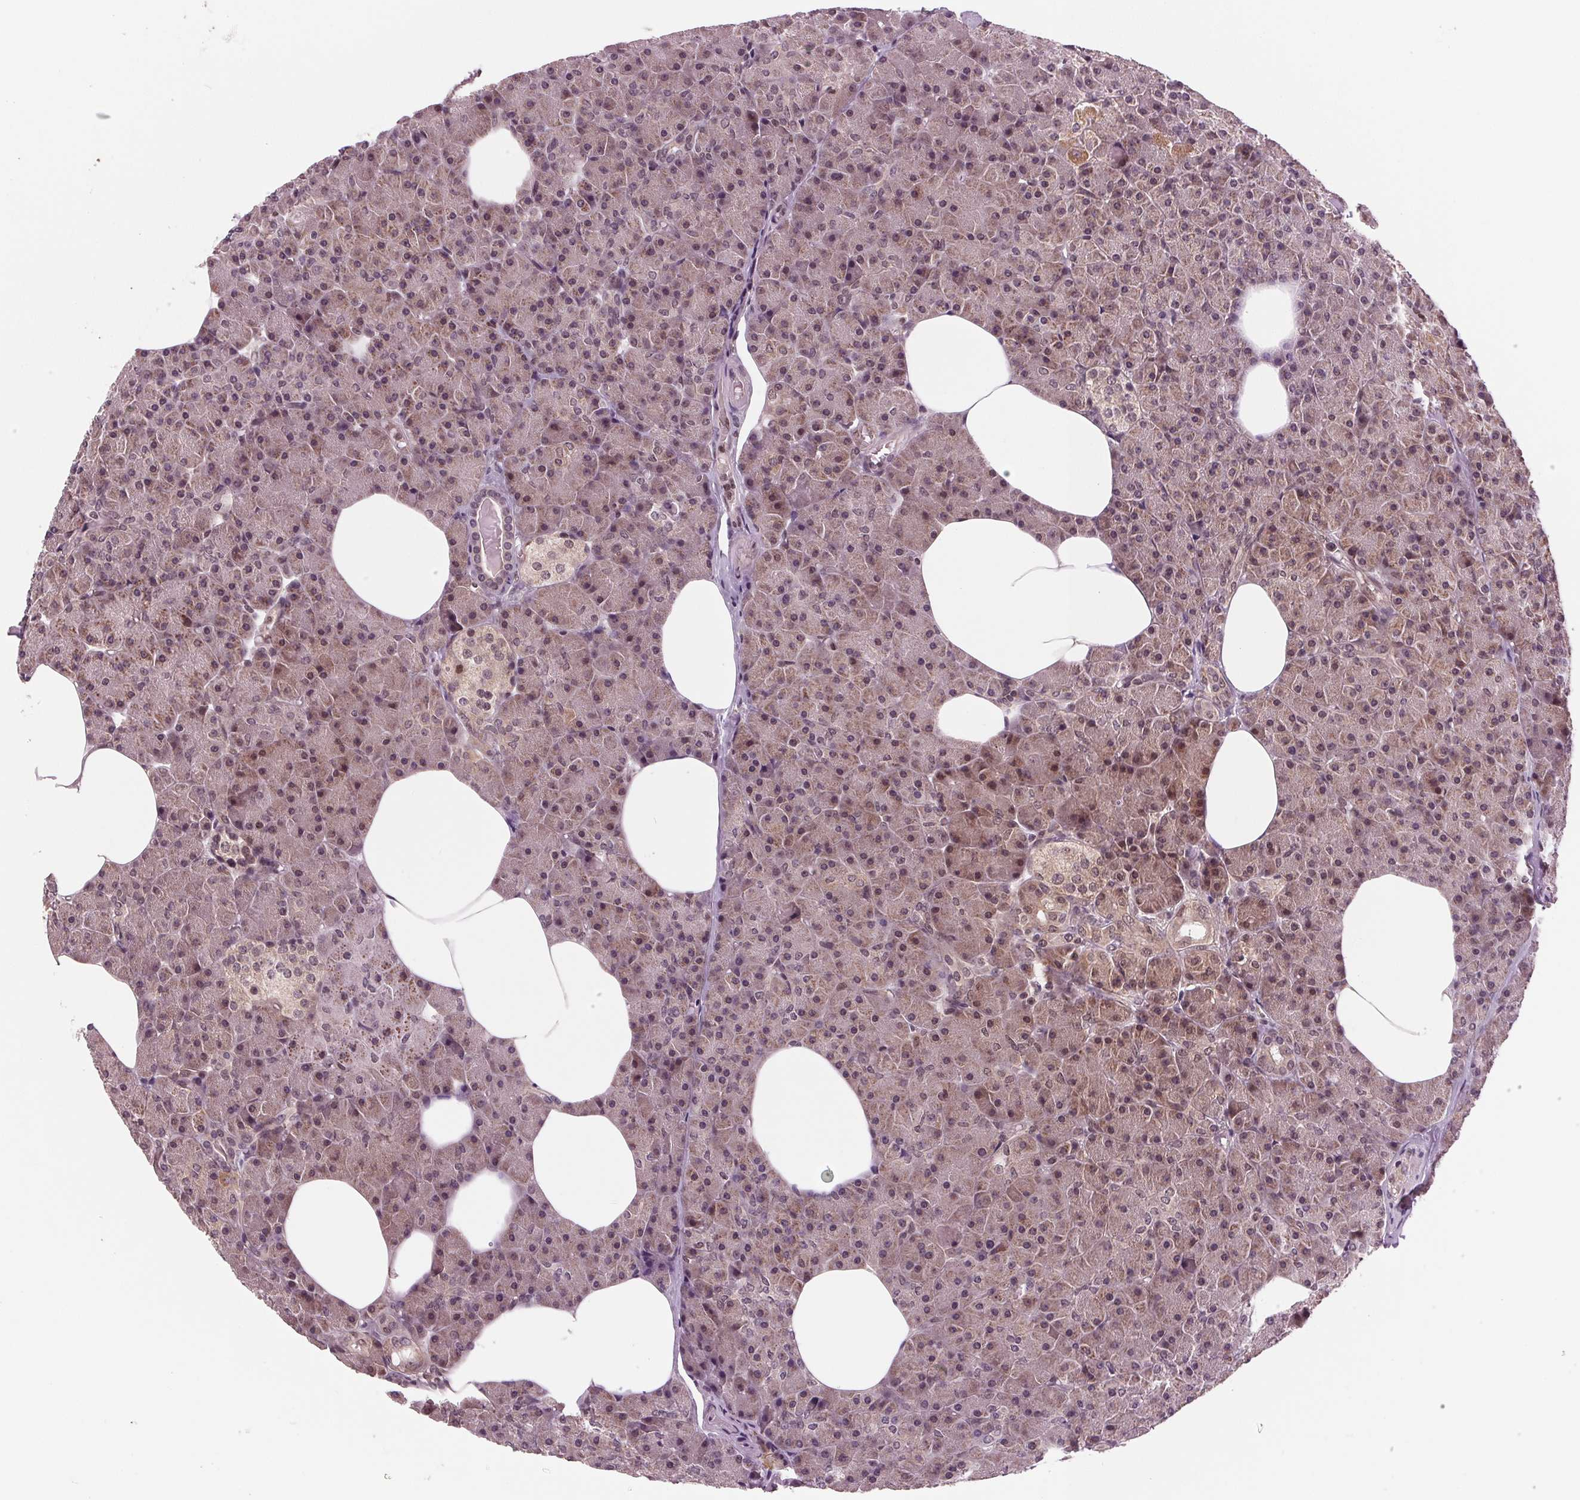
{"staining": {"intensity": "moderate", "quantity": ">75%", "location": "cytoplasmic/membranous,nuclear"}, "tissue": "pancreas", "cell_type": "Exocrine glandular cells", "image_type": "normal", "snomed": [{"axis": "morphology", "description": "Normal tissue, NOS"}, {"axis": "topography", "description": "Pancreas"}], "caption": "Immunohistochemical staining of unremarkable human pancreas shows >75% levels of moderate cytoplasmic/membranous,nuclear protein staining in about >75% of exocrine glandular cells. Immunohistochemistry (ihc) stains the protein in brown and the nuclei are stained blue.", "gene": "STAT3", "patient": {"sex": "female", "age": 45}}